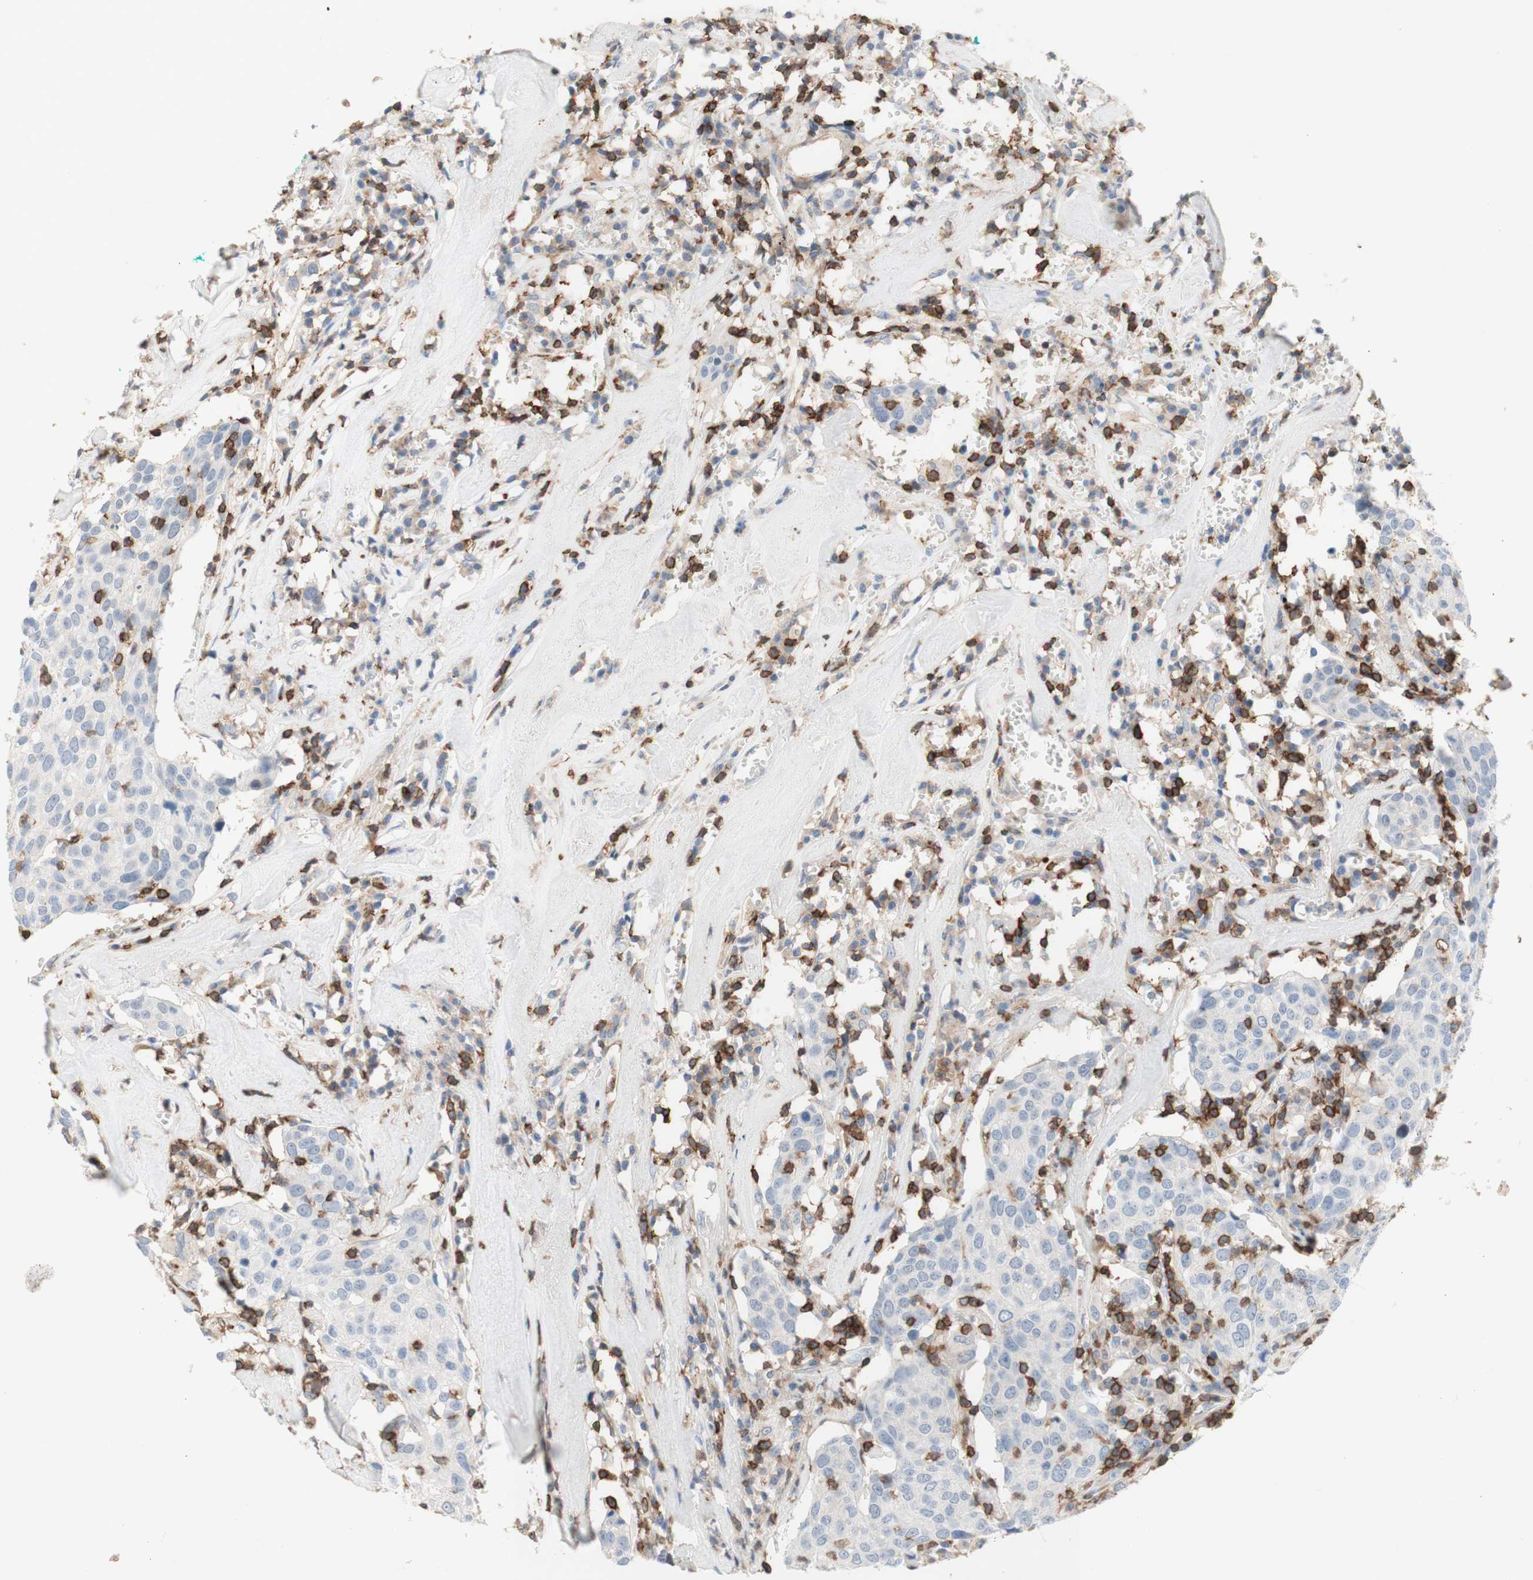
{"staining": {"intensity": "negative", "quantity": "none", "location": "none"}, "tissue": "head and neck cancer", "cell_type": "Tumor cells", "image_type": "cancer", "snomed": [{"axis": "morphology", "description": "Adenocarcinoma, NOS"}, {"axis": "topography", "description": "Salivary gland"}, {"axis": "topography", "description": "Head-Neck"}], "caption": "IHC micrograph of neoplastic tissue: human adenocarcinoma (head and neck) stained with DAB (3,3'-diaminobenzidine) displays no significant protein positivity in tumor cells.", "gene": "SPINK6", "patient": {"sex": "female", "age": 65}}